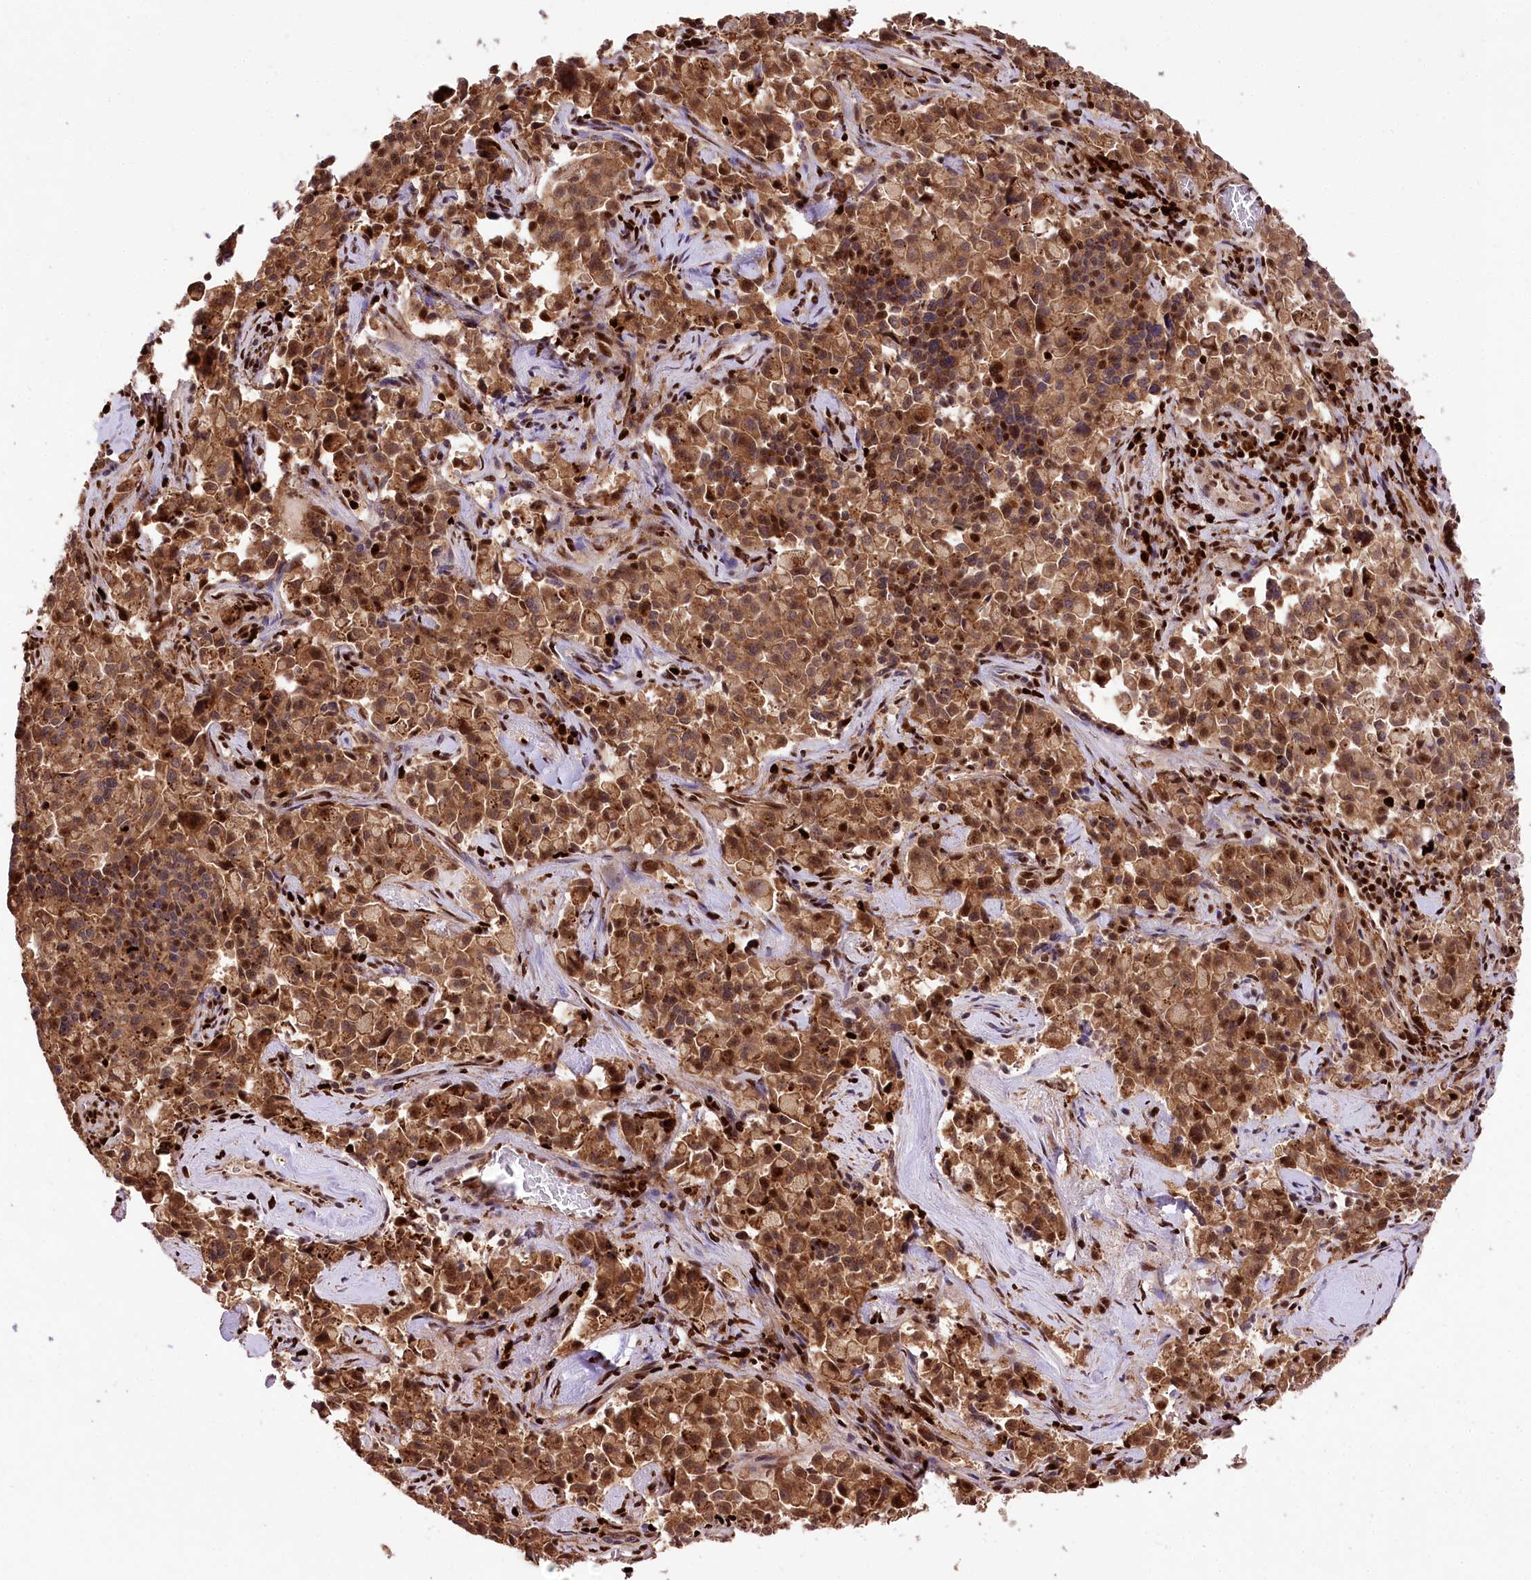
{"staining": {"intensity": "moderate", "quantity": ">75%", "location": "cytoplasmic/membranous,nuclear"}, "tissue": "pancreatic cancer", "cell_type": "Tumor cells", "image_type": "cancer", "snomed": [{"axis": "morphology", "description": "Adenocarcinoma, NOS"}, {"axis": "topography", "description": "Pancreas"}], "caption": "A brown stain shows moderate cytoplasmic/membranous and nuclear staining of a protein in human pancreatic adenocarcinoma tumor cells.", "gene": "FIGN", "patient": {"sex": "male", "age": 65}}